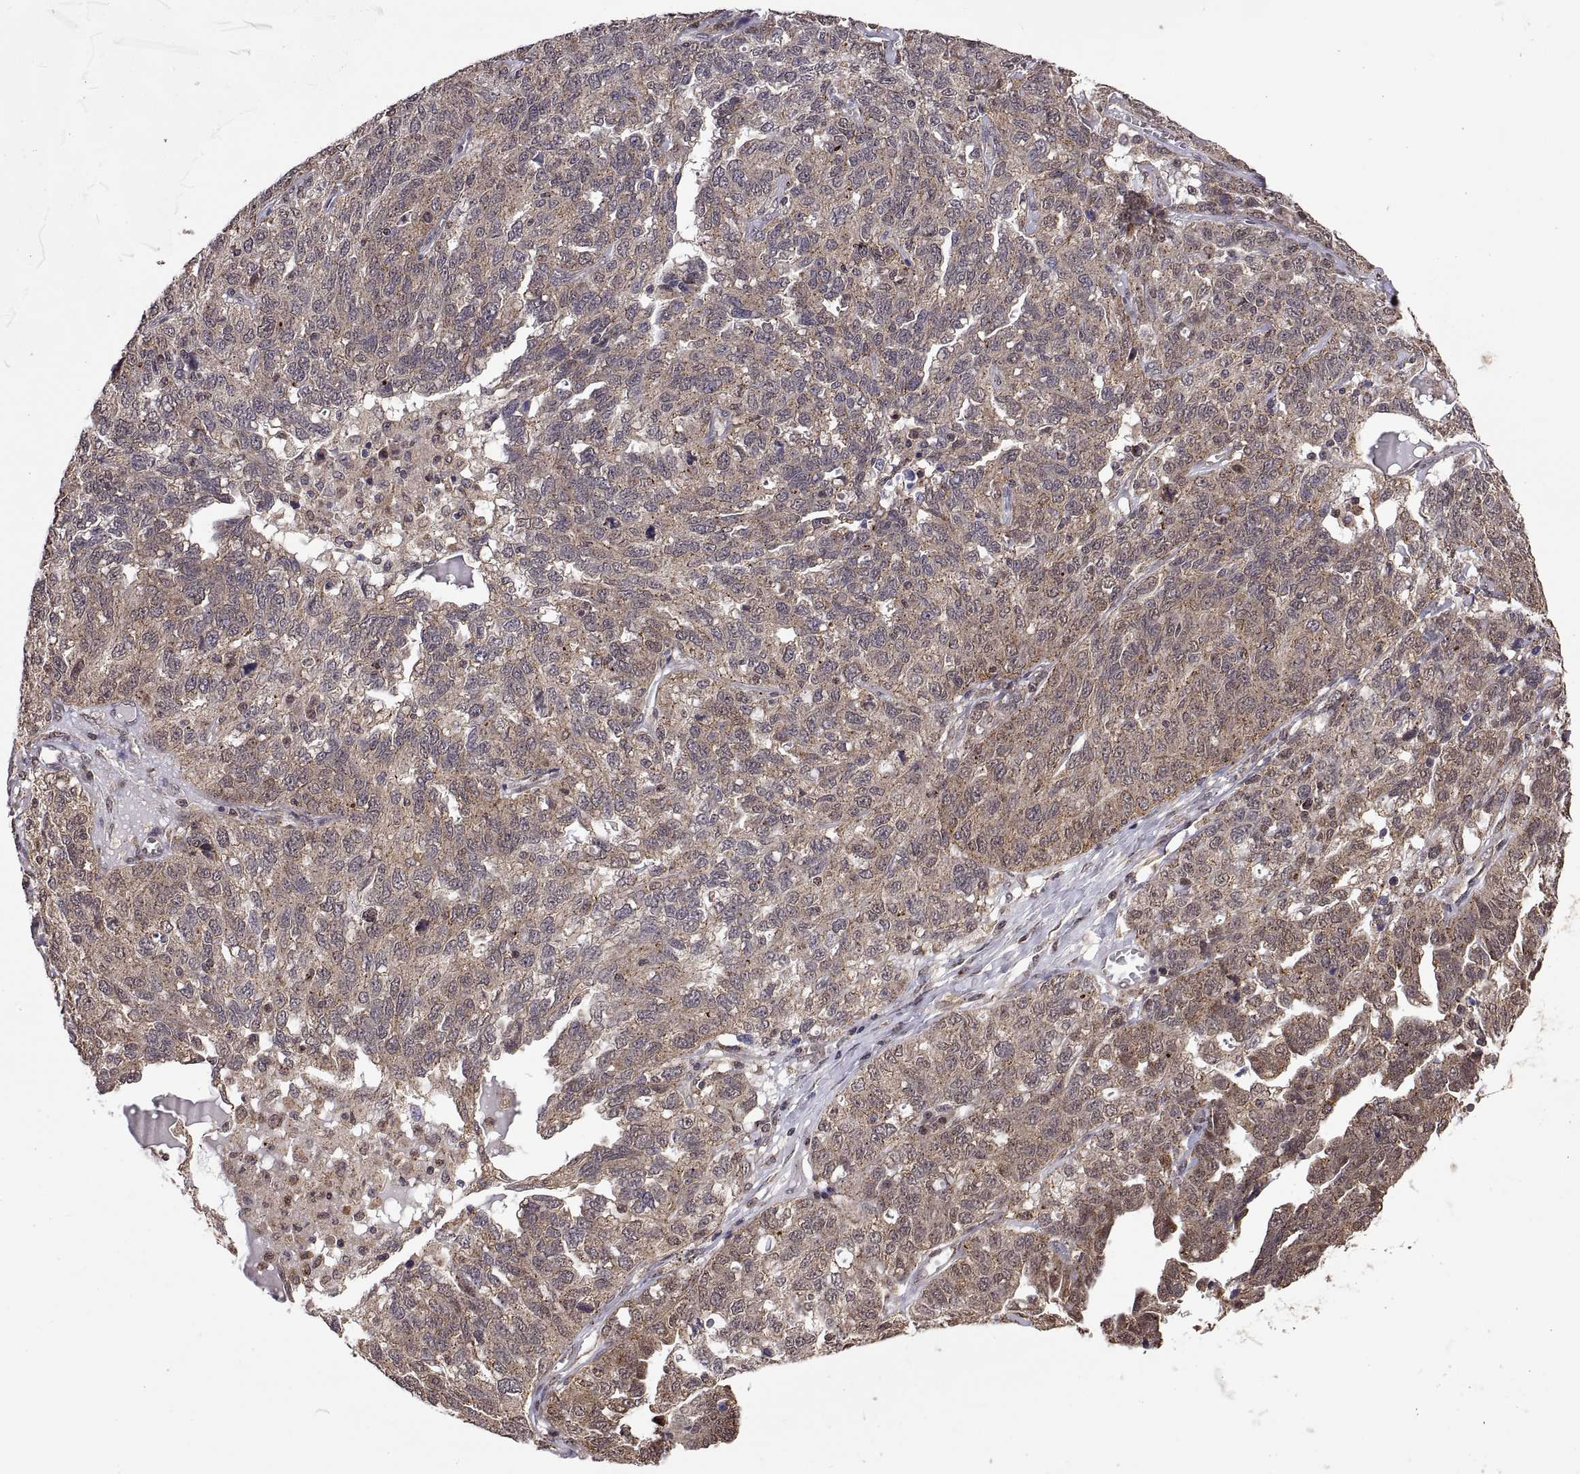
{"staining": {"intensity": "weak", "quantity": ">75%", "location": "cytoplasmic/membranous"}, "tissue": "ovarian cancer", "cell_type": "Tumor cells", "image_type": "cancer", "snomed": [{"axis": "morphology", "description": "Cystadenocarcinoma, serous, NOS"}, {"axis": "topography", "description": "Ovary"}], "caption": "This is an image of immunohistochemistry staining of ovarian cancer (serous cystadenocarcinoma), which shows weak expression in the cytoplasmic/membranous of tumor cells.", "gene": "ZNRF2", "patient": {"sex": "female", "age": 71}}